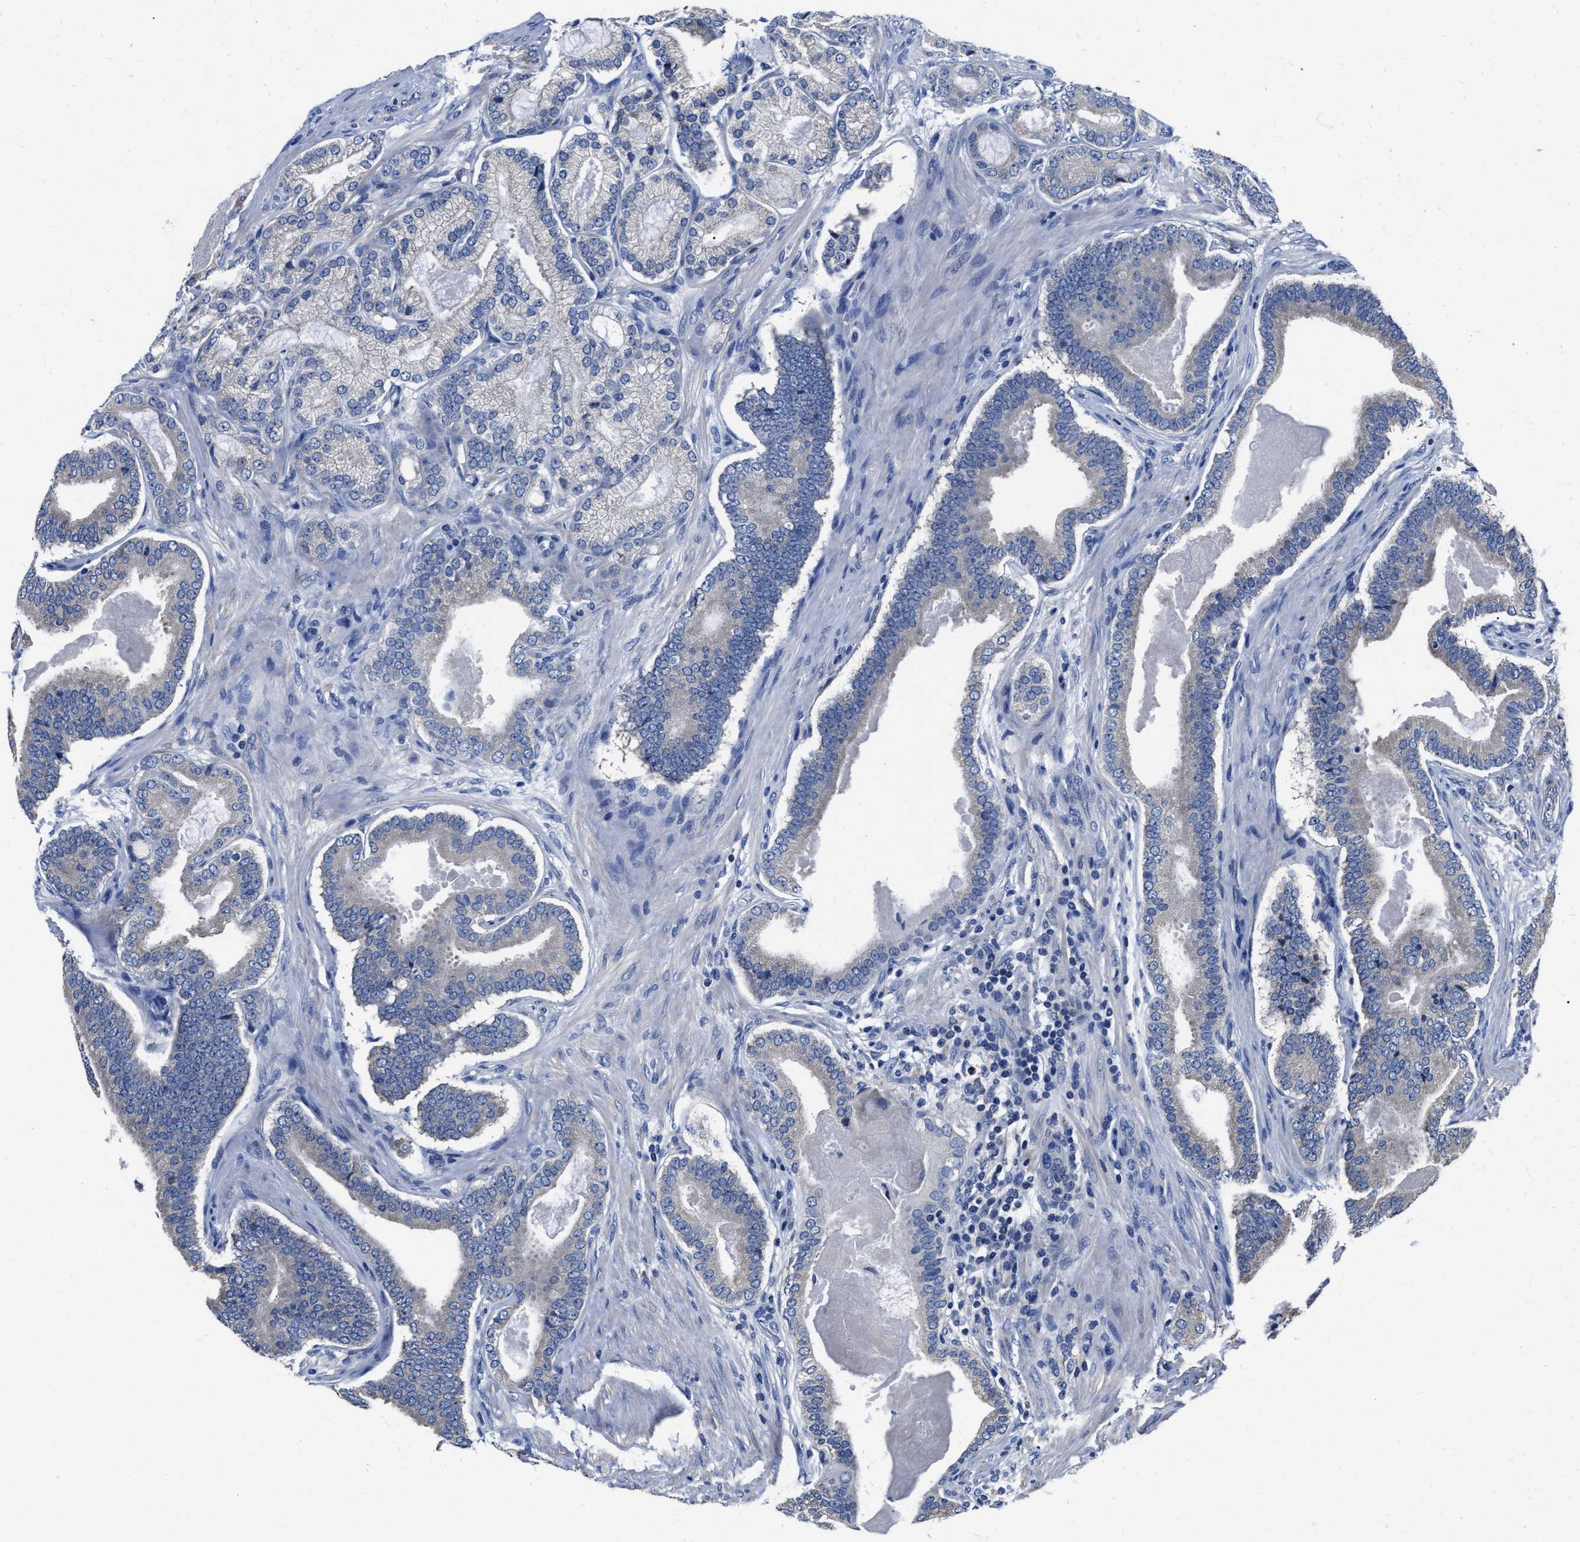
{"staining": {"intensity": "negative", "quantity": "none", "location": "none"}, "tissue": "prostate cancer", "cell_type": "Tumor cells", "image_type": "cancer", "snomed": [{"axis": "morphology", "description": "Adenocarcinoma, High grade"}, {"axis": "topography", "description": "Prostate"}], "caption": "An IHC micrograph of prostate cancer is shown. There is no staining in tumor cells of prostate cancer.", "gene": "SRPK2", "patient": {"sex": "male", "age": 60}}